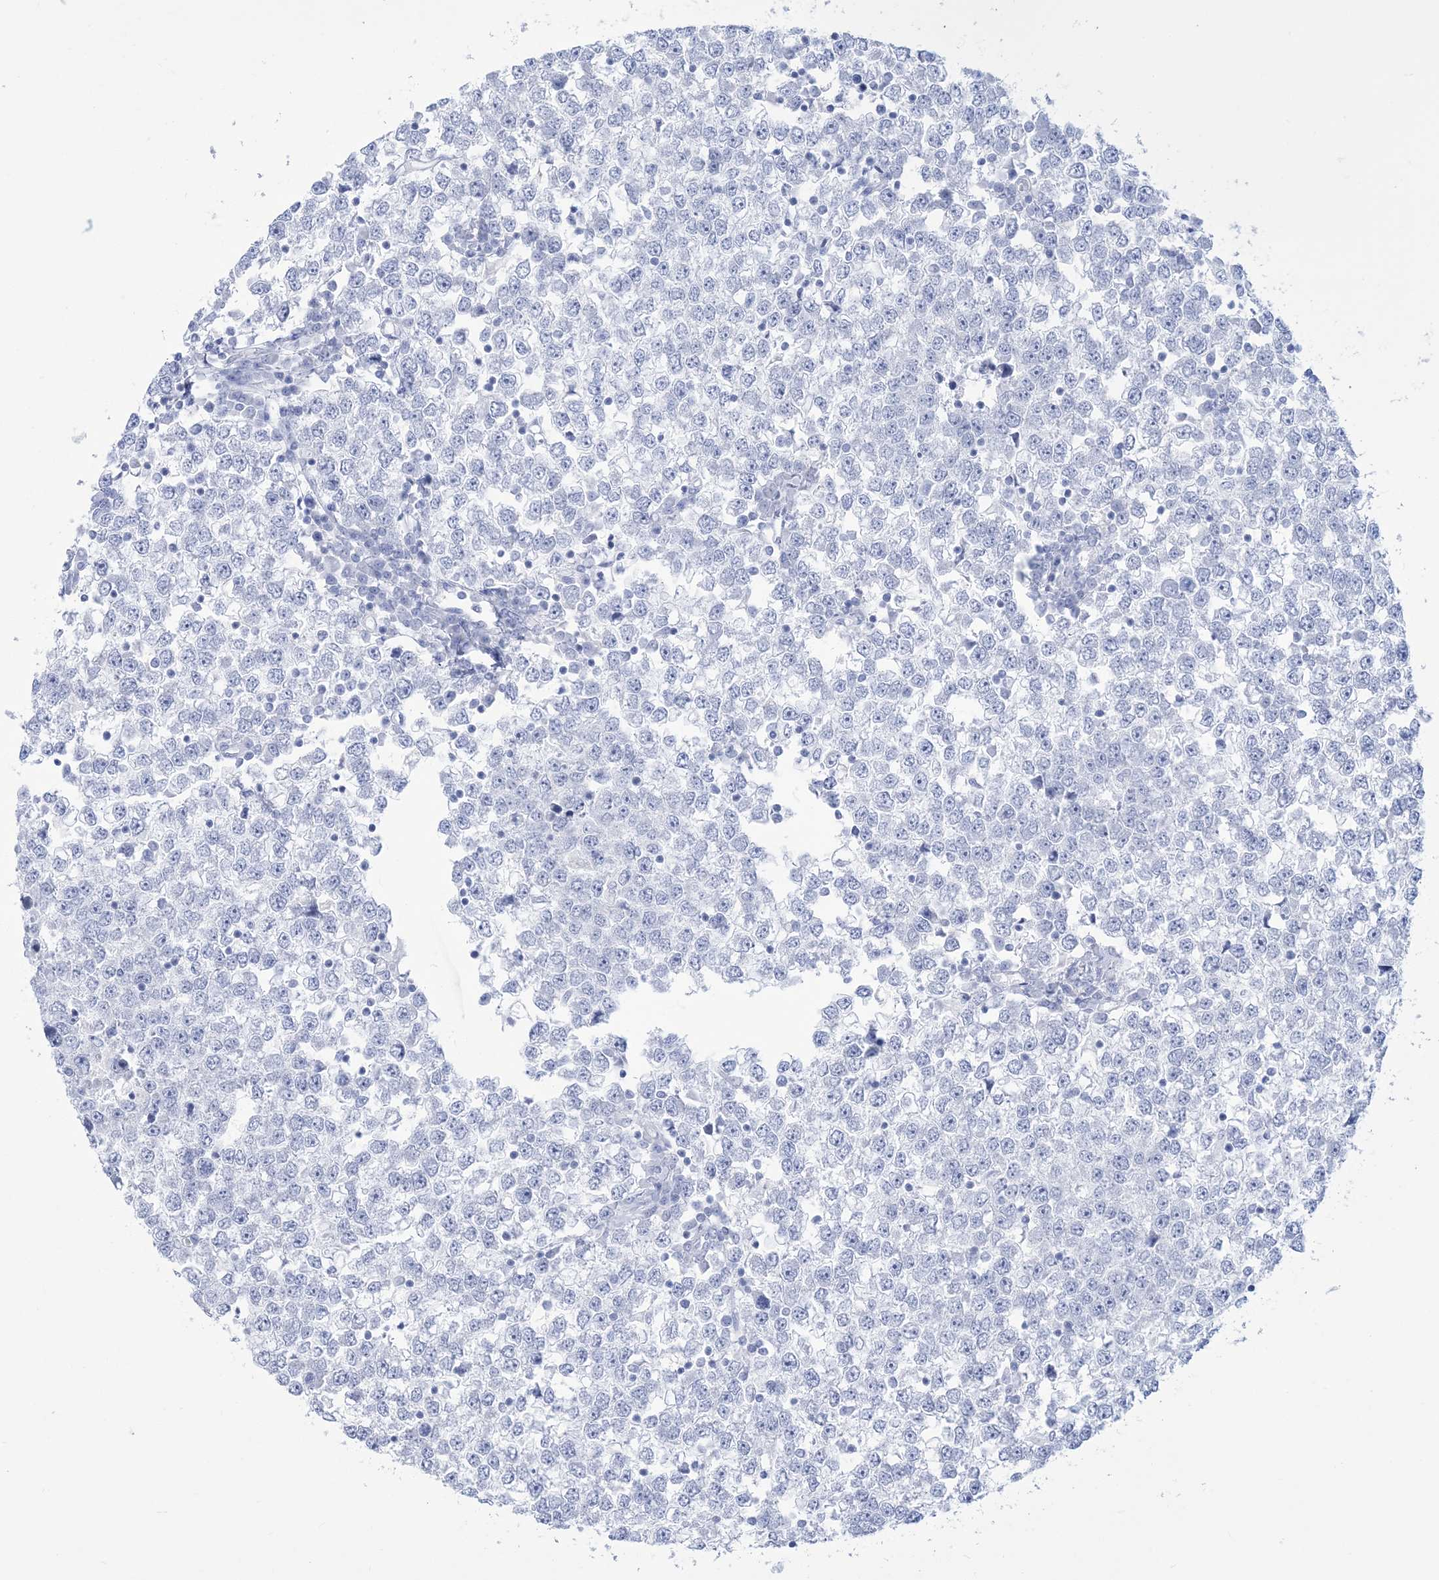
{"staining": {"intensity": "negative", "quantity": "none", "location": "none"}, "tissue": "testis cancer", "cell_type": "Tumor cells", "image_type": "cancer", "snomed": [{"axis": "morphology", "description": "Seminoma, NOS"}, {"axis": "topography", "description": "Testis"}], "caption": "The histopathology image displays no significant expression in tumor cells of testis seminoma.", "gene": "RBP2", "patient": {"sex": "male", "age": 65}}